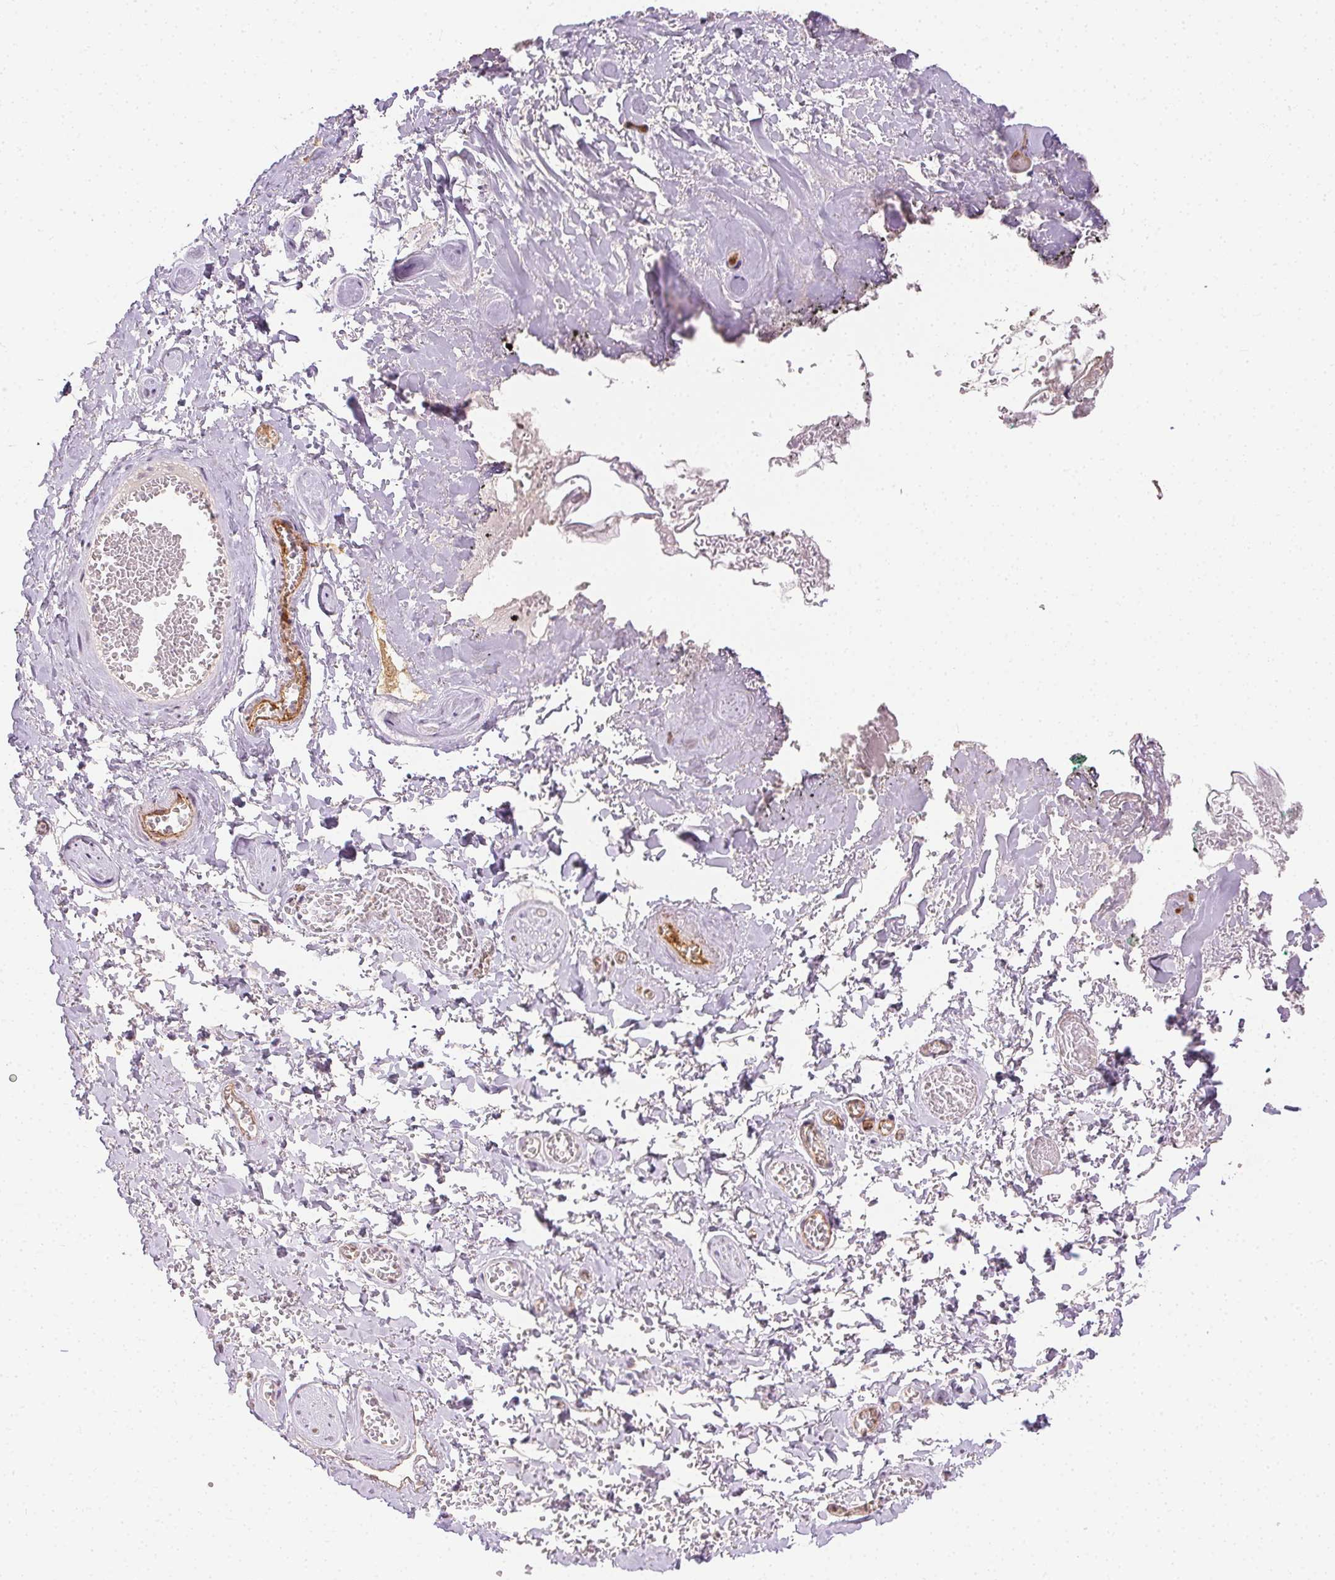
{"staining": {"intensity": "weak", "quantity": "<25%", "location": "cytoplasmic/membranous"}, "tissue": "adipose tissue", "cell_type": "Adipocytes", "image_type": "normal", "snomed": [{"axis": "morphology", "description": "Normal tissue, NOS"}, {"axis": "topography", "description": "Vulva"}, {"axis": "topography", "description": "Peripheral nerve tissue"}], "caption": "Immunohistochemistry (IHC) of benign human adipose tissue shows no positivity in adipocytes. (Immunohistochemistry (IHC), brightfield microscopy, high magnification).", "gene": "PODXL", "patient": {"sex": "female", "age": 66}}